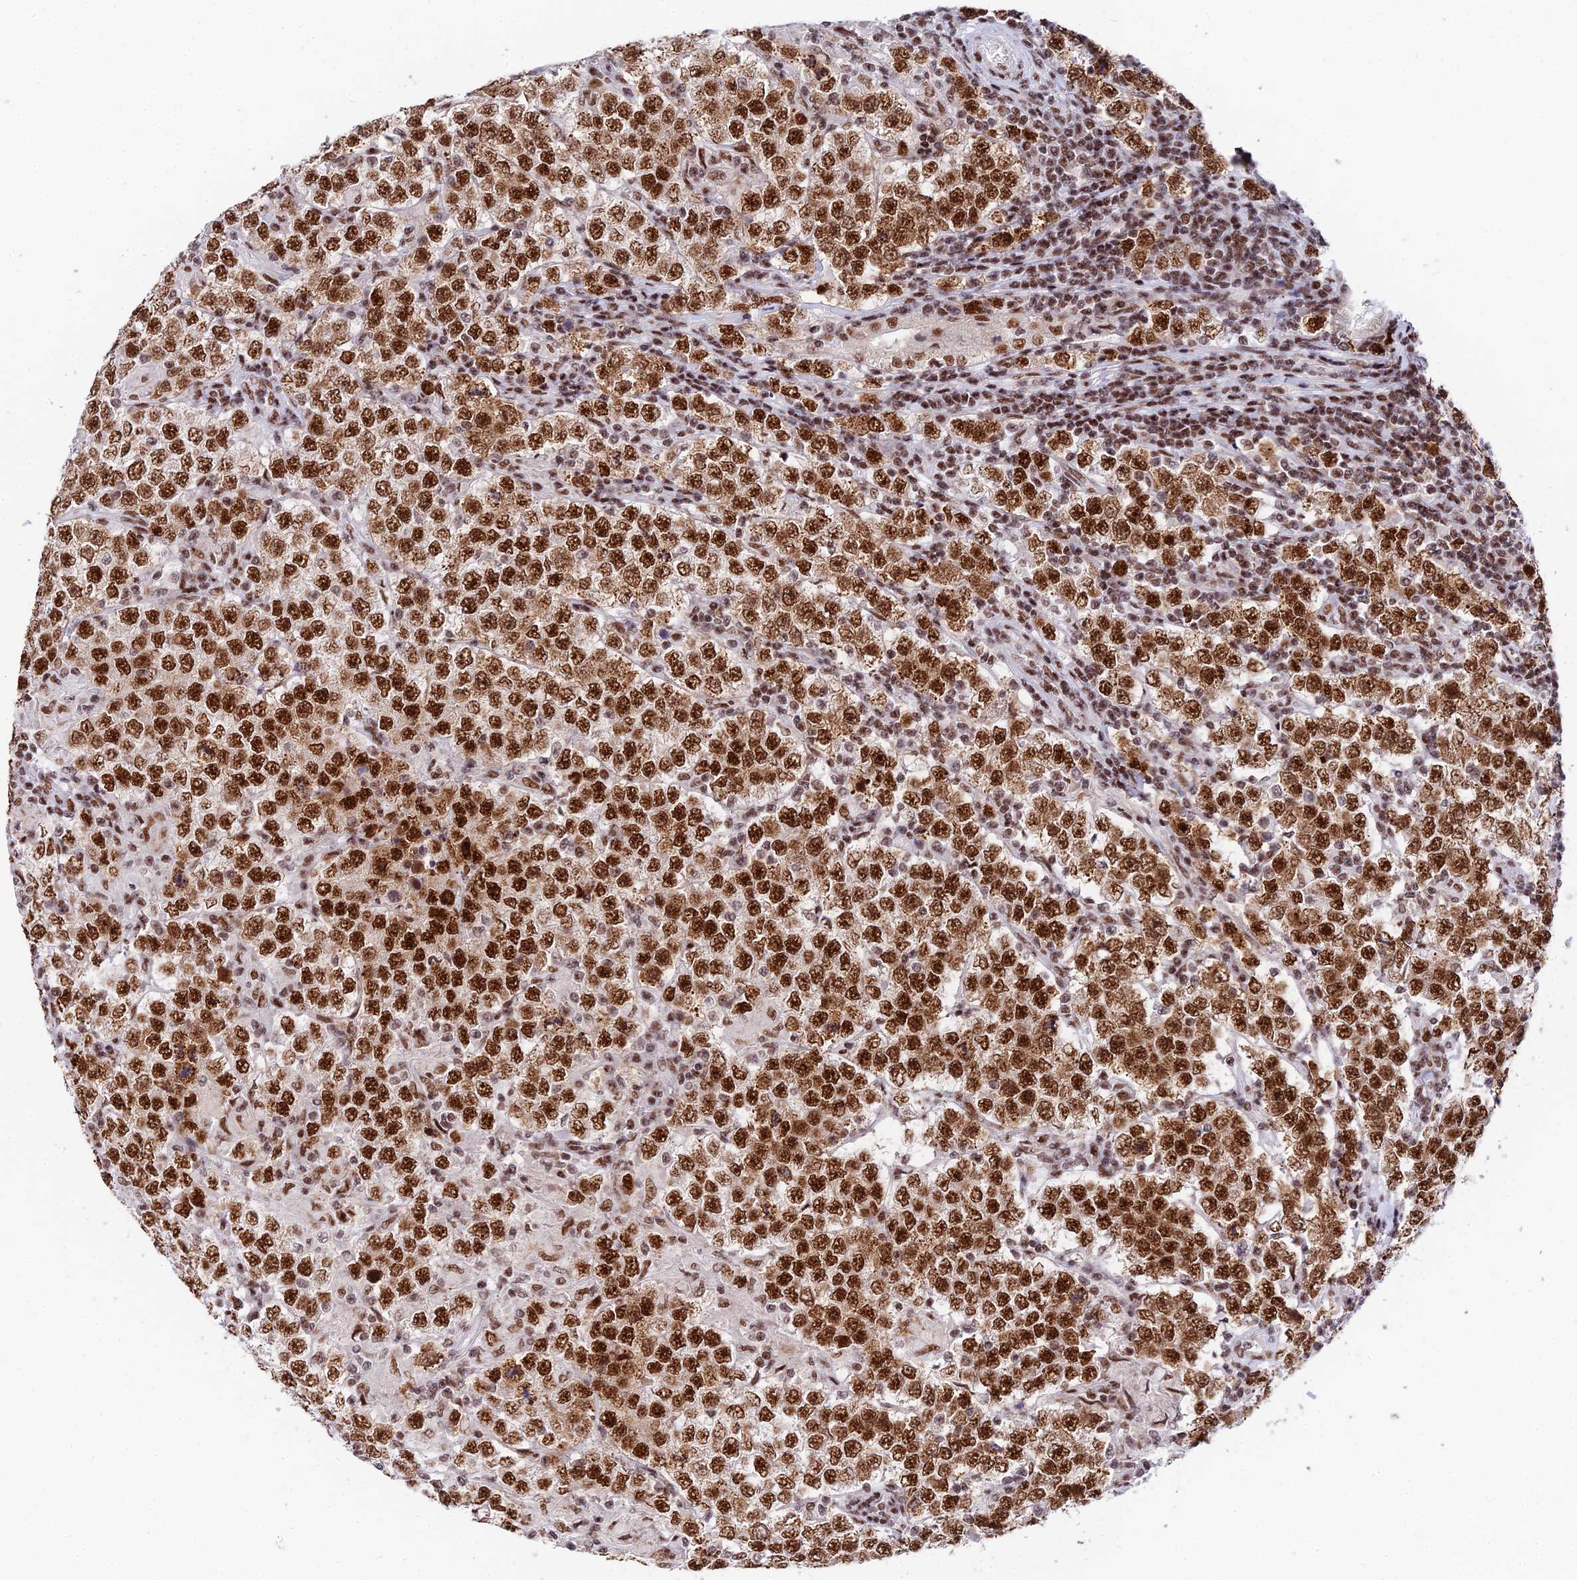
{"staining": {"intensity": "strong", "quantity": ">75%", "location": "nuclear"}, "tissue": "testis cancer", "cell_type": "Tumor cells", "image_type": "cancer", "snomed": [{"axis": "morphology", "description": "Normal tissue, NOS"}, {"axis": "morphology", "description": "Urothelial carcinoma, High grade"}, {"axis": "morphology", "description": "Seminoma, NOS"}, {"axis": "morphology", "description": "Carcinoma, Embryonal, NOS"}, {"axis": "topography", "description": "Urinary bladder"}, {"axis": "topography", "description": "Testis"}], "caption": "A brown stain highlights strong nuclear expression of a protein in human testis cancer tumor cells.", "gene": "USP22", "patient": {"sex": "male", "age": 41}}